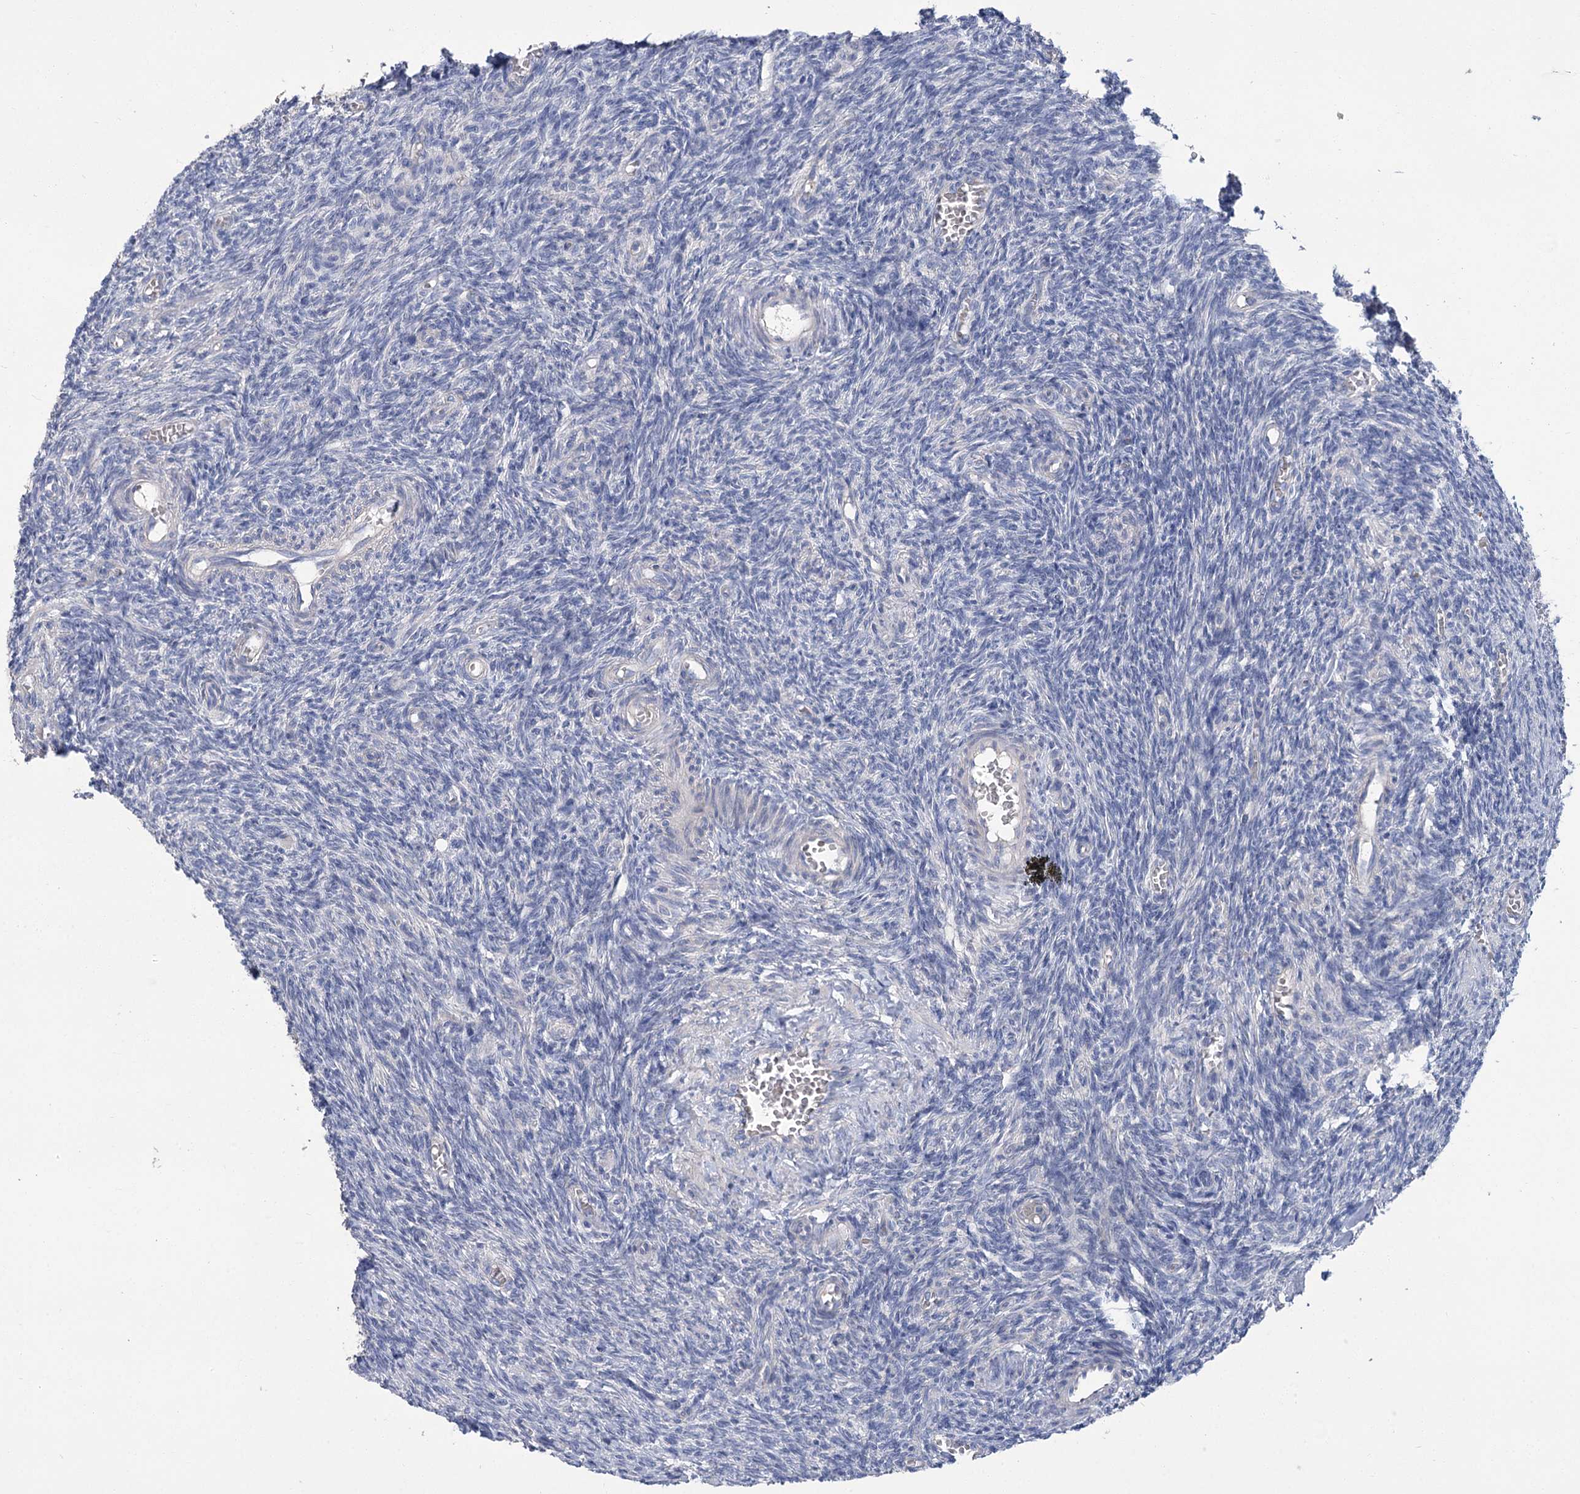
{"staining": {"intensity": "negative", "quantity": "none", "location": "none"}, "tissue": "ovary", "cell_type": "Ovarian stroma cells", "image_type": "normal", "snomed": [{"axis": "morphology", "description": "Normal tissue, NOS"}, {"axis": "topography", "description": "Ovary"}], "caption": "A high-resolution photomicrograph shows immunohistochemistry staining of unremarkable ovary, which displays no significant expression in ovarian stroma cells. (DAB (3,3'-diaminobenzidine) immunohistochemistry (IHC) visualized using brightfield microscopy, high magnification).", "gene": "SLC9A3", "patient": {"sex": "female", "age": 27}}